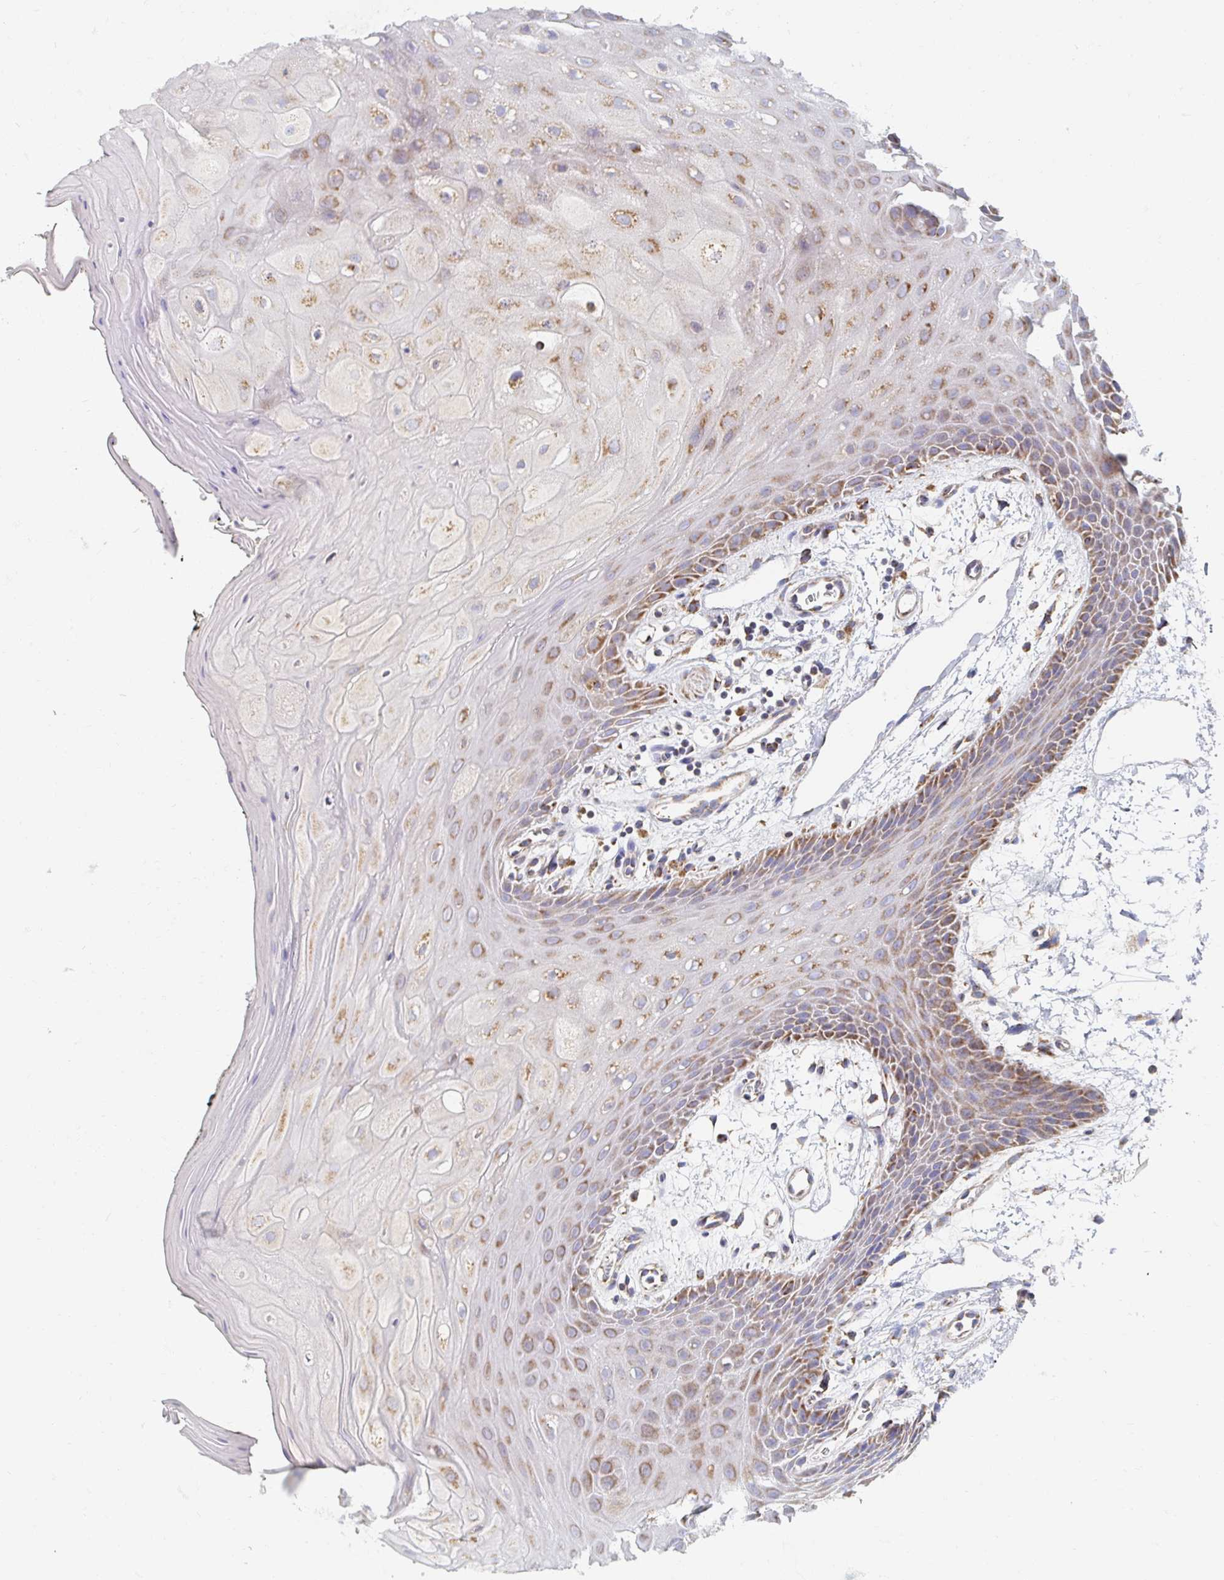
{"staining": {"intensity": "moderate", "quantity": ">75%", "location": "cytoplasmic/membranous"}, "tissue": "oral mucosa", "cell_type": "Squamous epithelial cells", "image_type": "normal", "snomed": [{"axis": "morphology", "description": "Normal tissue, NOS"}, {"axis": "topography", "description": "Oral tissue"}, {"axis": "topography", "description": "Tounge, NOS"}], "caption": "Squamous epithelial cells show moderate cytoplasmic/membranous positivity in about >75% of cells in normal oral mucosa.", "gene": "MAVS", "patient": {"sex": "female", "age": 59}}